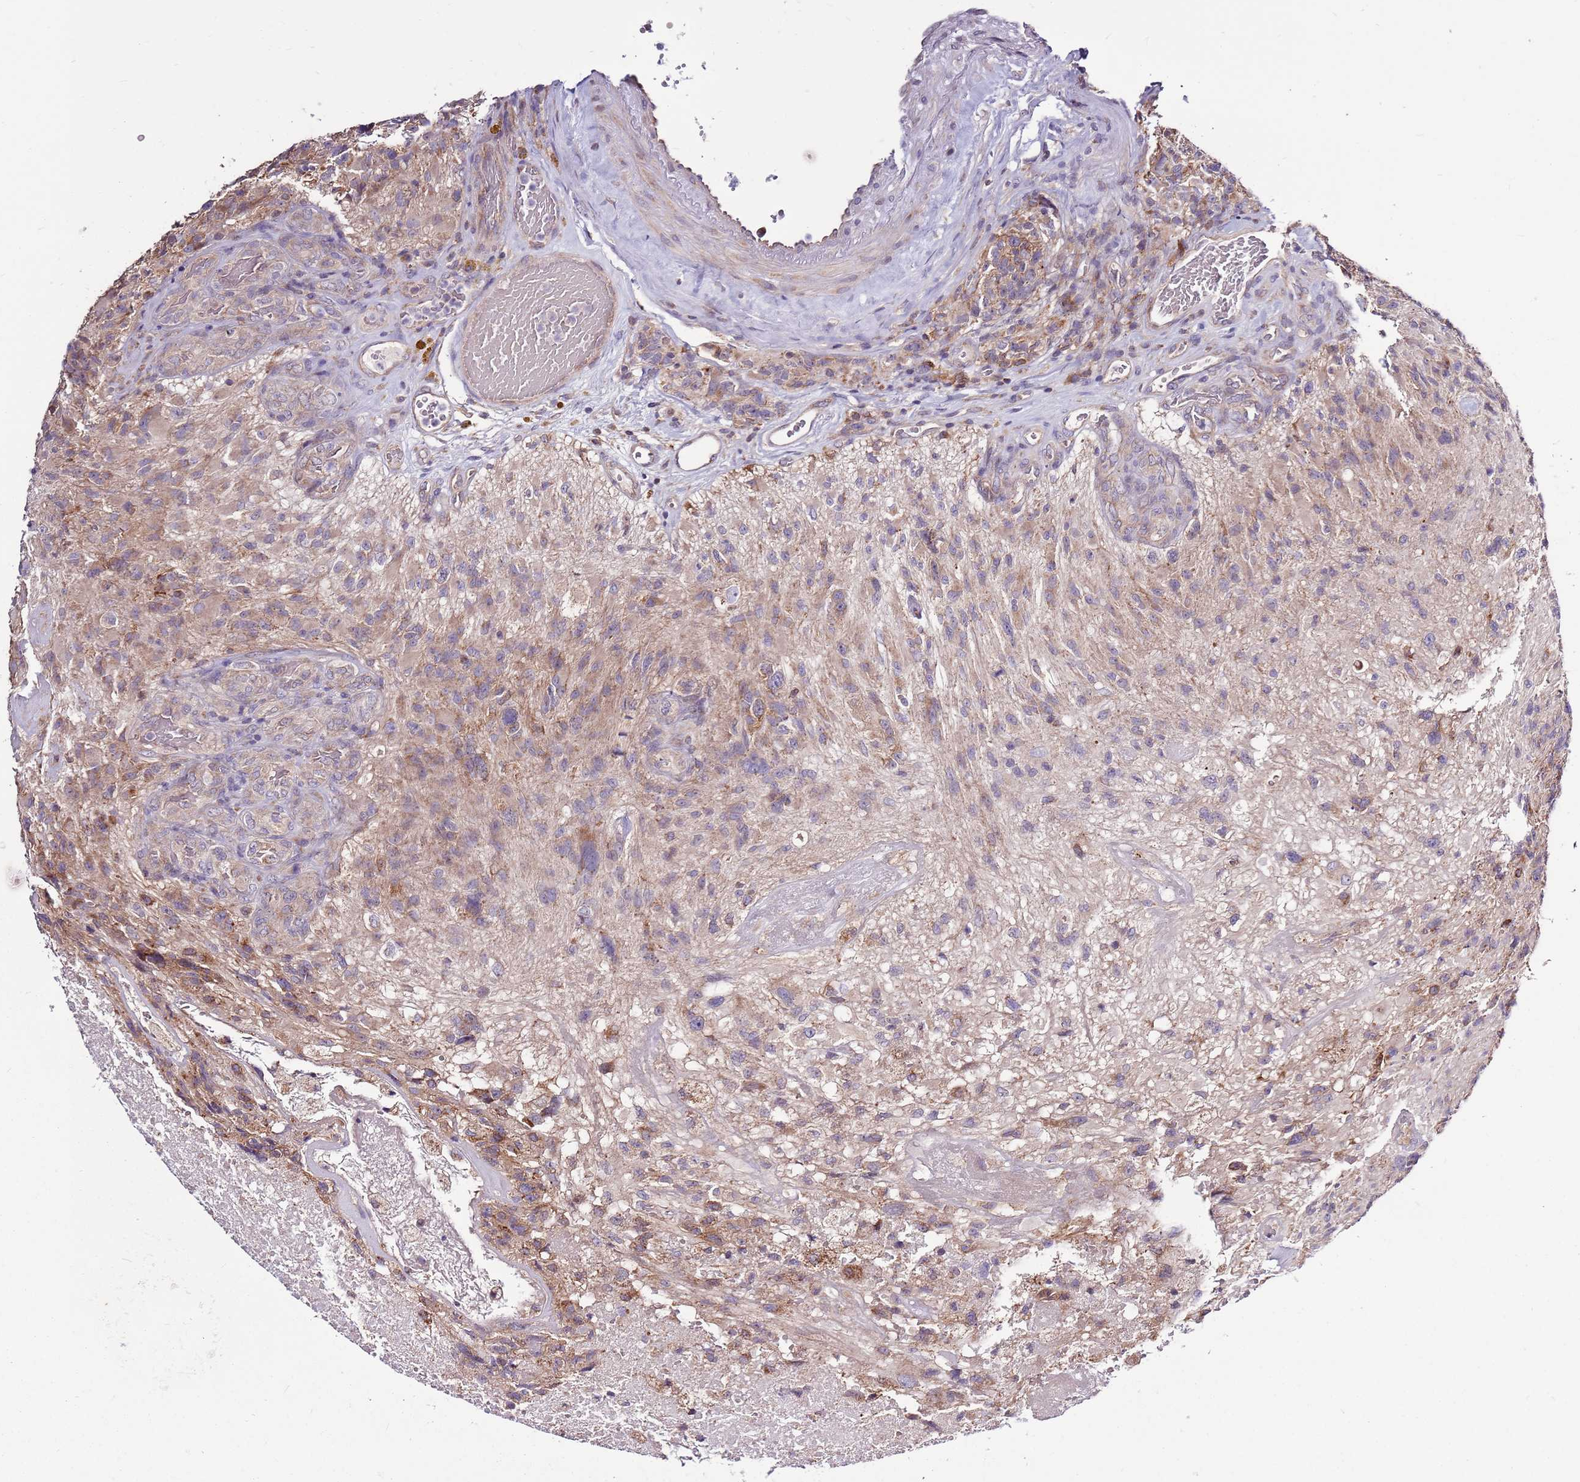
{"staining": {"intensity": "moderate", "quantity": "<25%", "location": "cytoplasmic/membranous"}, "tissue": "glioma", "cell_type": "Tumor cells", "image_type": "cancer", "snomed": [{"axis": "morphology", "description": "Glioma, malignant, High grade"}, {"axis": "topography", "description": "Brain"}], "caption": "Immunohistochemical staining of human high-grade glioma (malignant) shows low levels of moderate cytoplasmic/membranous protein positivity in about <25% of tumor cells.", "gene": "SMG1", "patient": {"sex": "male", "age": 76}}